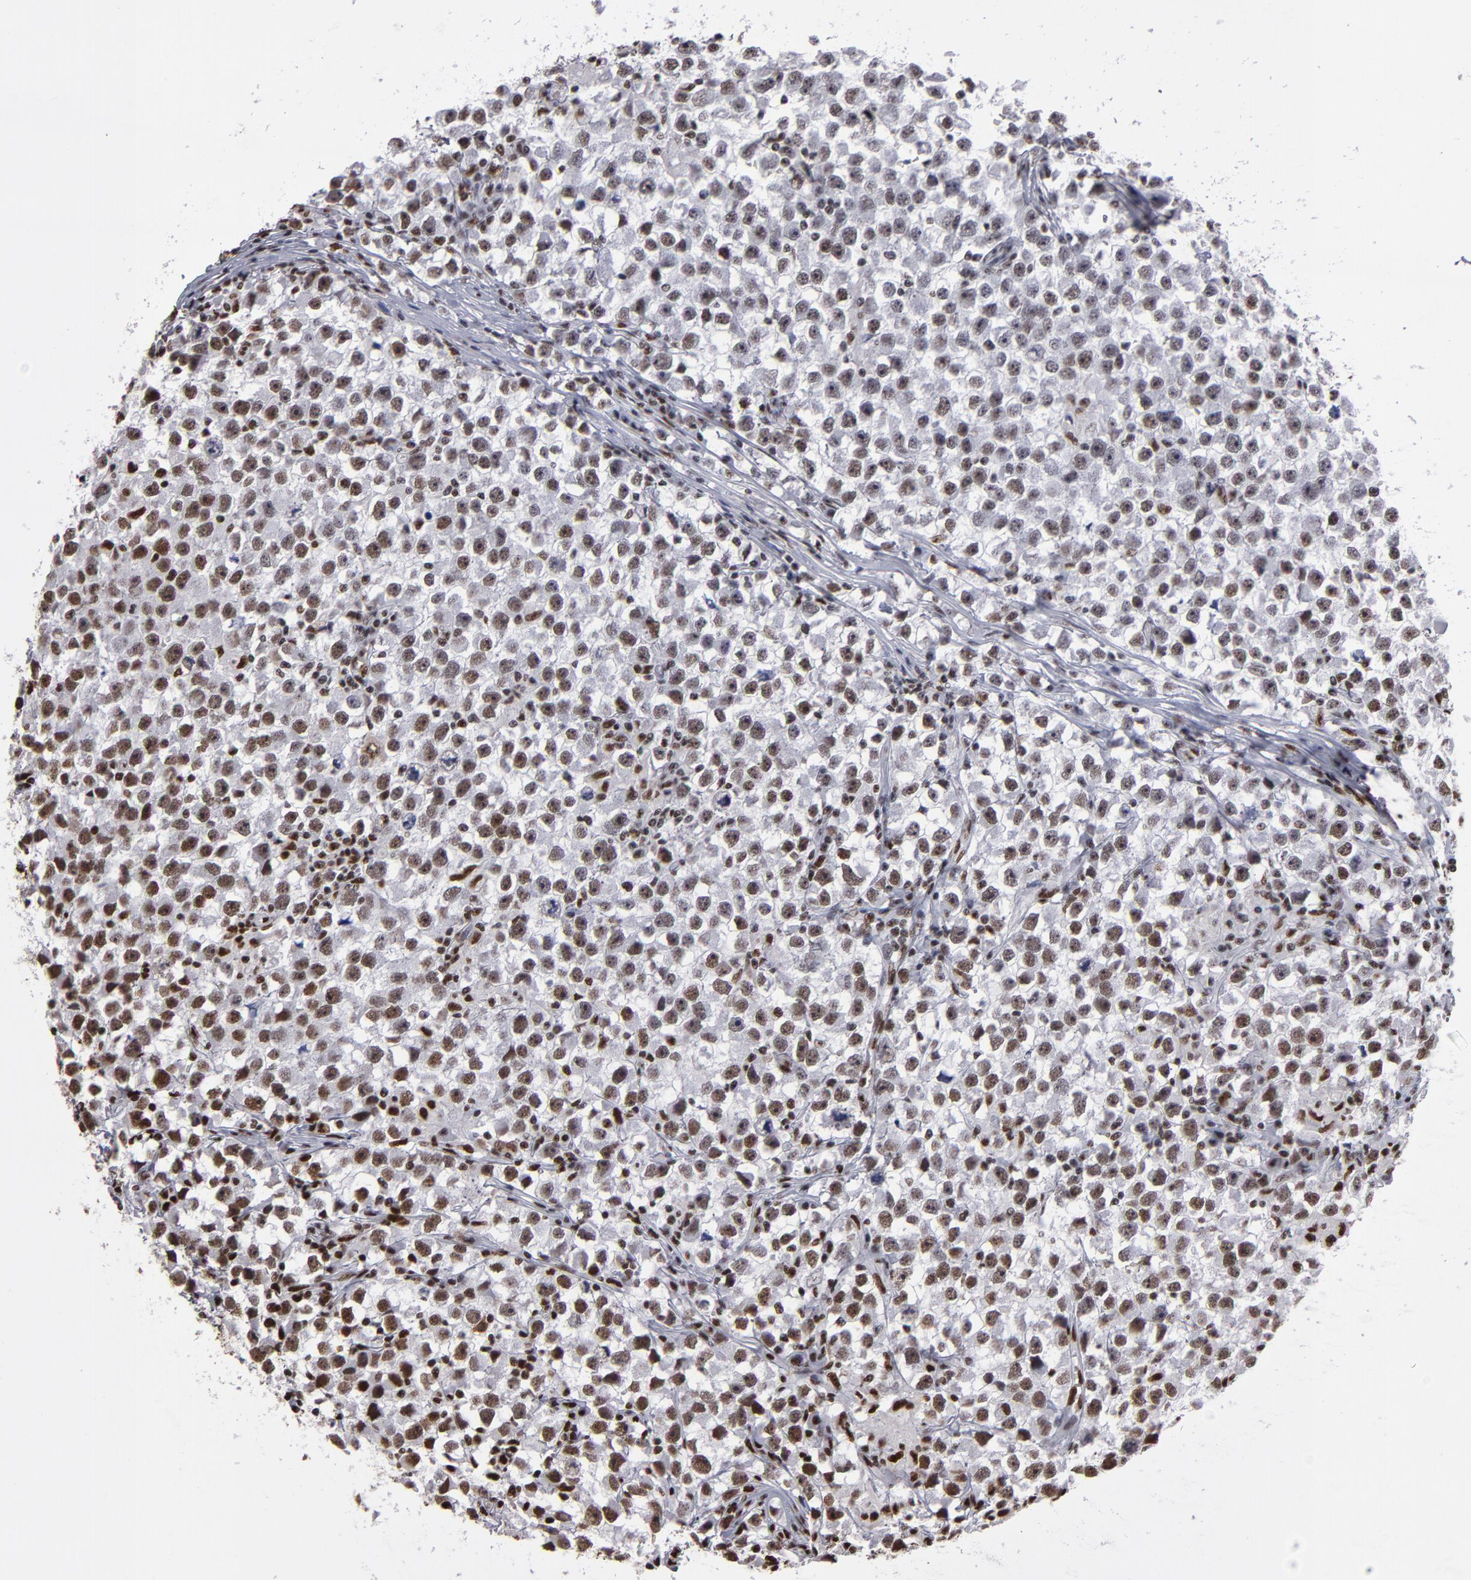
{"staining": {"intensity": "moderate", "quantity": "25%-75%", "location": "nuclear"}, "tissue": "testis cancer", "cell_type": "Tumor cells", "image_type": "cancer", "snomed": [{"axis": "morphology", "description": "Seminoma, NOS"}, {"axis": "topography", "description": "Testis"}], "caption": "Brown immunohistochemical staining in human testis seminoma shows moderate nuclear expression in about 25%-75% of tumor cells.", "gene": "MRE11", "patient": {"sex": "male", "age": 33}}